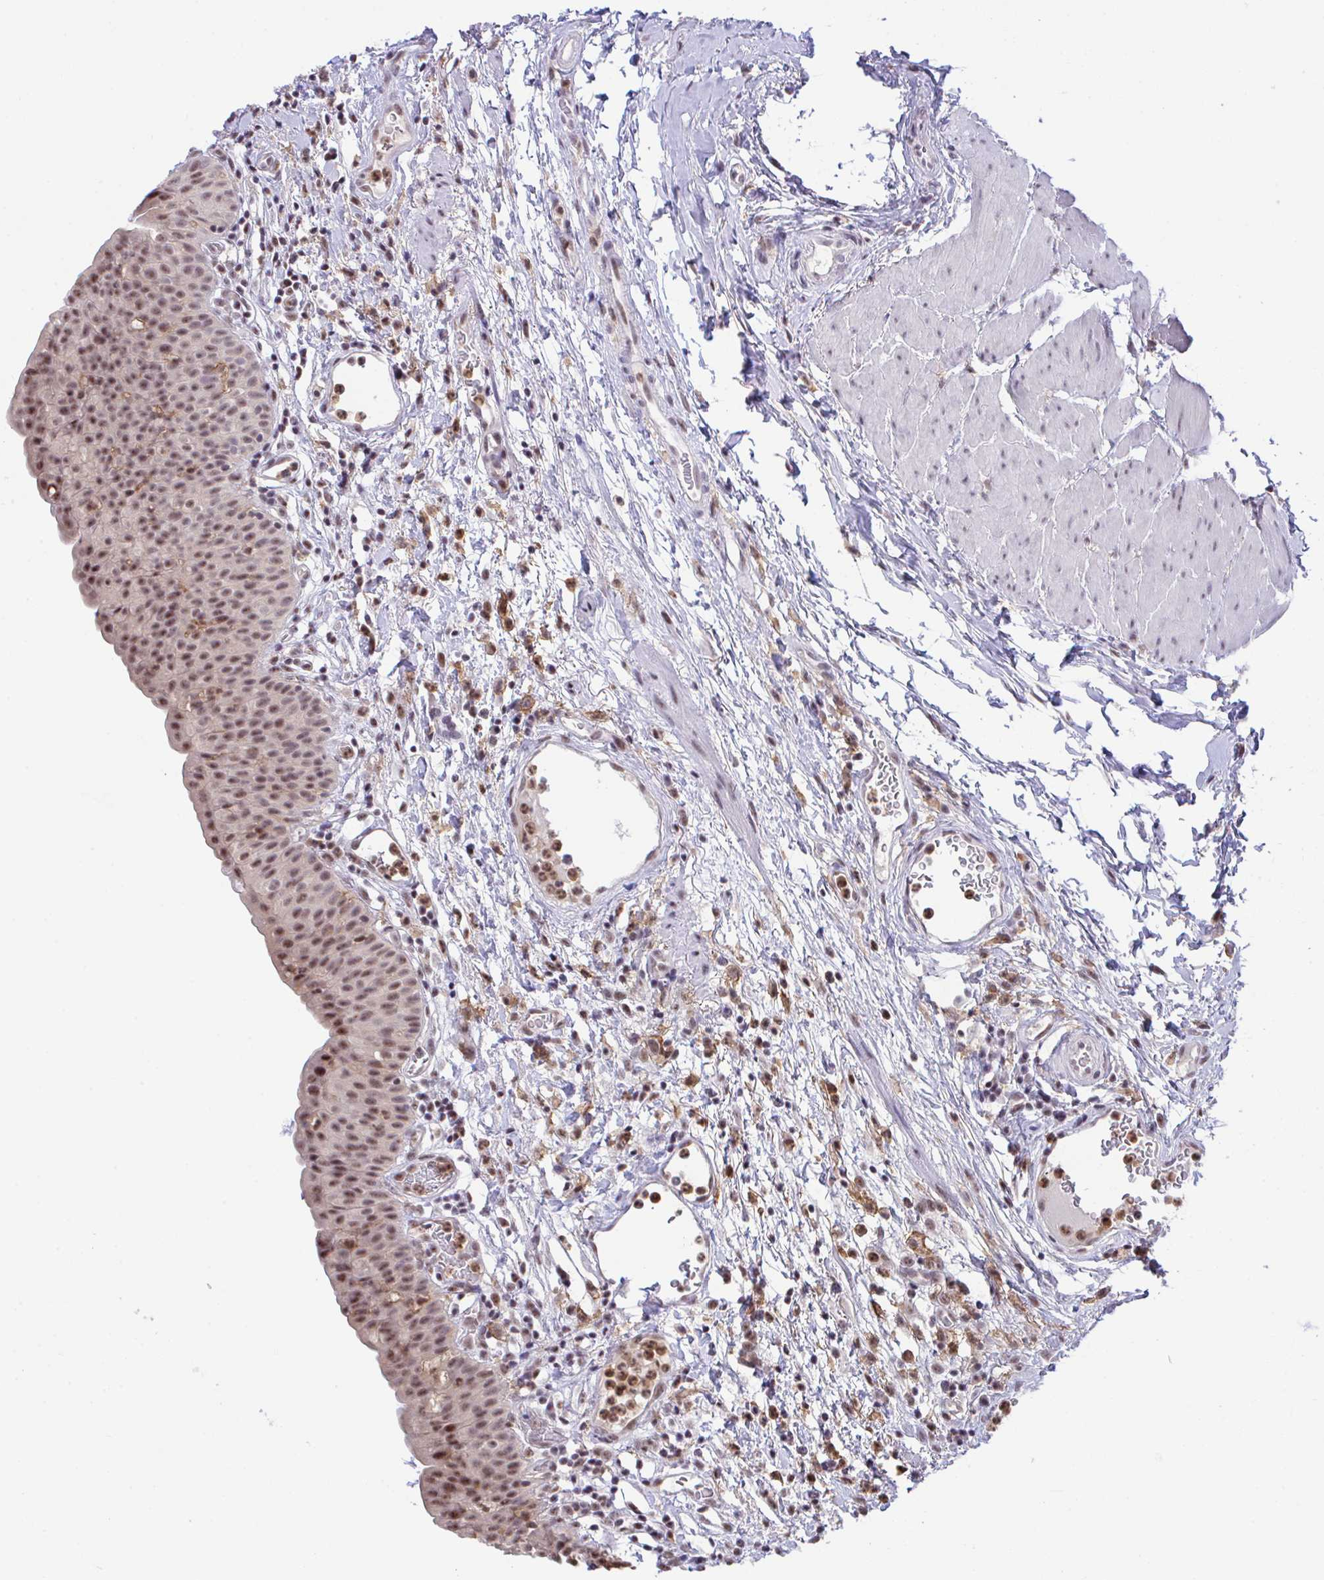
{"staining": {"intensity": "moderate", "quantity": ">75%", "location": "nuclear"}, "tissue": "urinary bladder", "cell_type": "Urothelial cells", "image_type": "normal", "snomed": [{"axis": "morphology", "description": "Normal tissue, NOS"}, {"axis": "morphology", "description": "Inflammation, NOS"}, {"axis": "topography", "description": "Urinary bladder"}], "caption": "Immunohistochemical staining of normal urinary bladder shows medium levels of moderate nuclear positivity in approximately >75% of urothelial cells.", "gene": "OR6K3", "patient": {"sex": "male", "age": 57}}